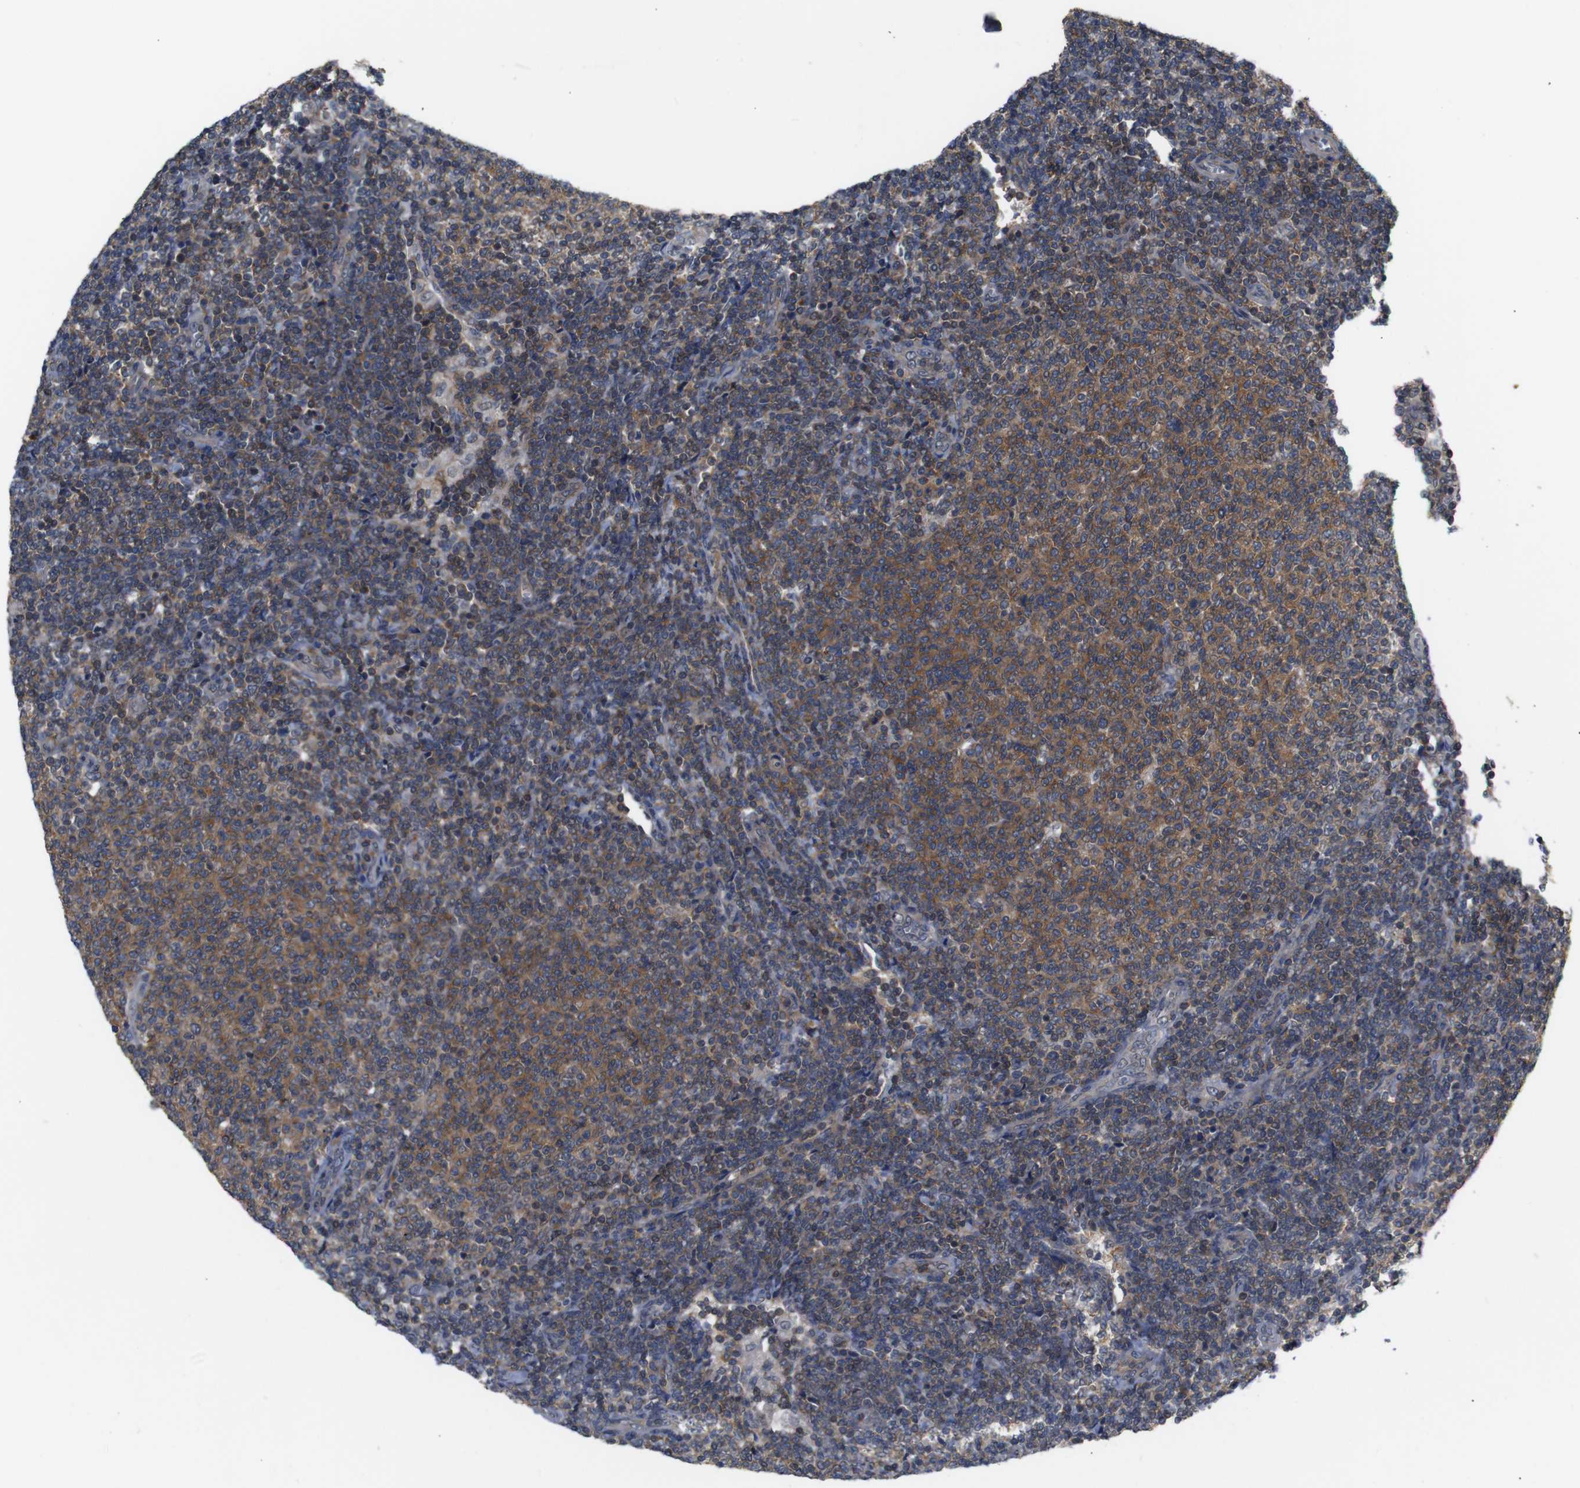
{"staining": {"intensity": "moderate", "quantity": ">75%", "location": "cytoplasmic/membranous"}, "tissue": "lymphoma", "cell_type": "Tumor cells", "image_type": "cancer", "snomed": [{"axis": "morphology", "description": "Malignant lymphoma, non-Hodgkin's type, Low grade"}, {"axis": "topography", "description": "Lymph node"}], "caption": "The immunohistochemical stain labels moderate cytoplasmic/membranous staining in tumor cells of malignant lymphoma, non-Hodgkin's type (low-grade) tissue. The protein is shown in brown color, while the nuclei are stained blue.", "gene": "BRWD3", "patient": {"sex": "male", "age": 66}}